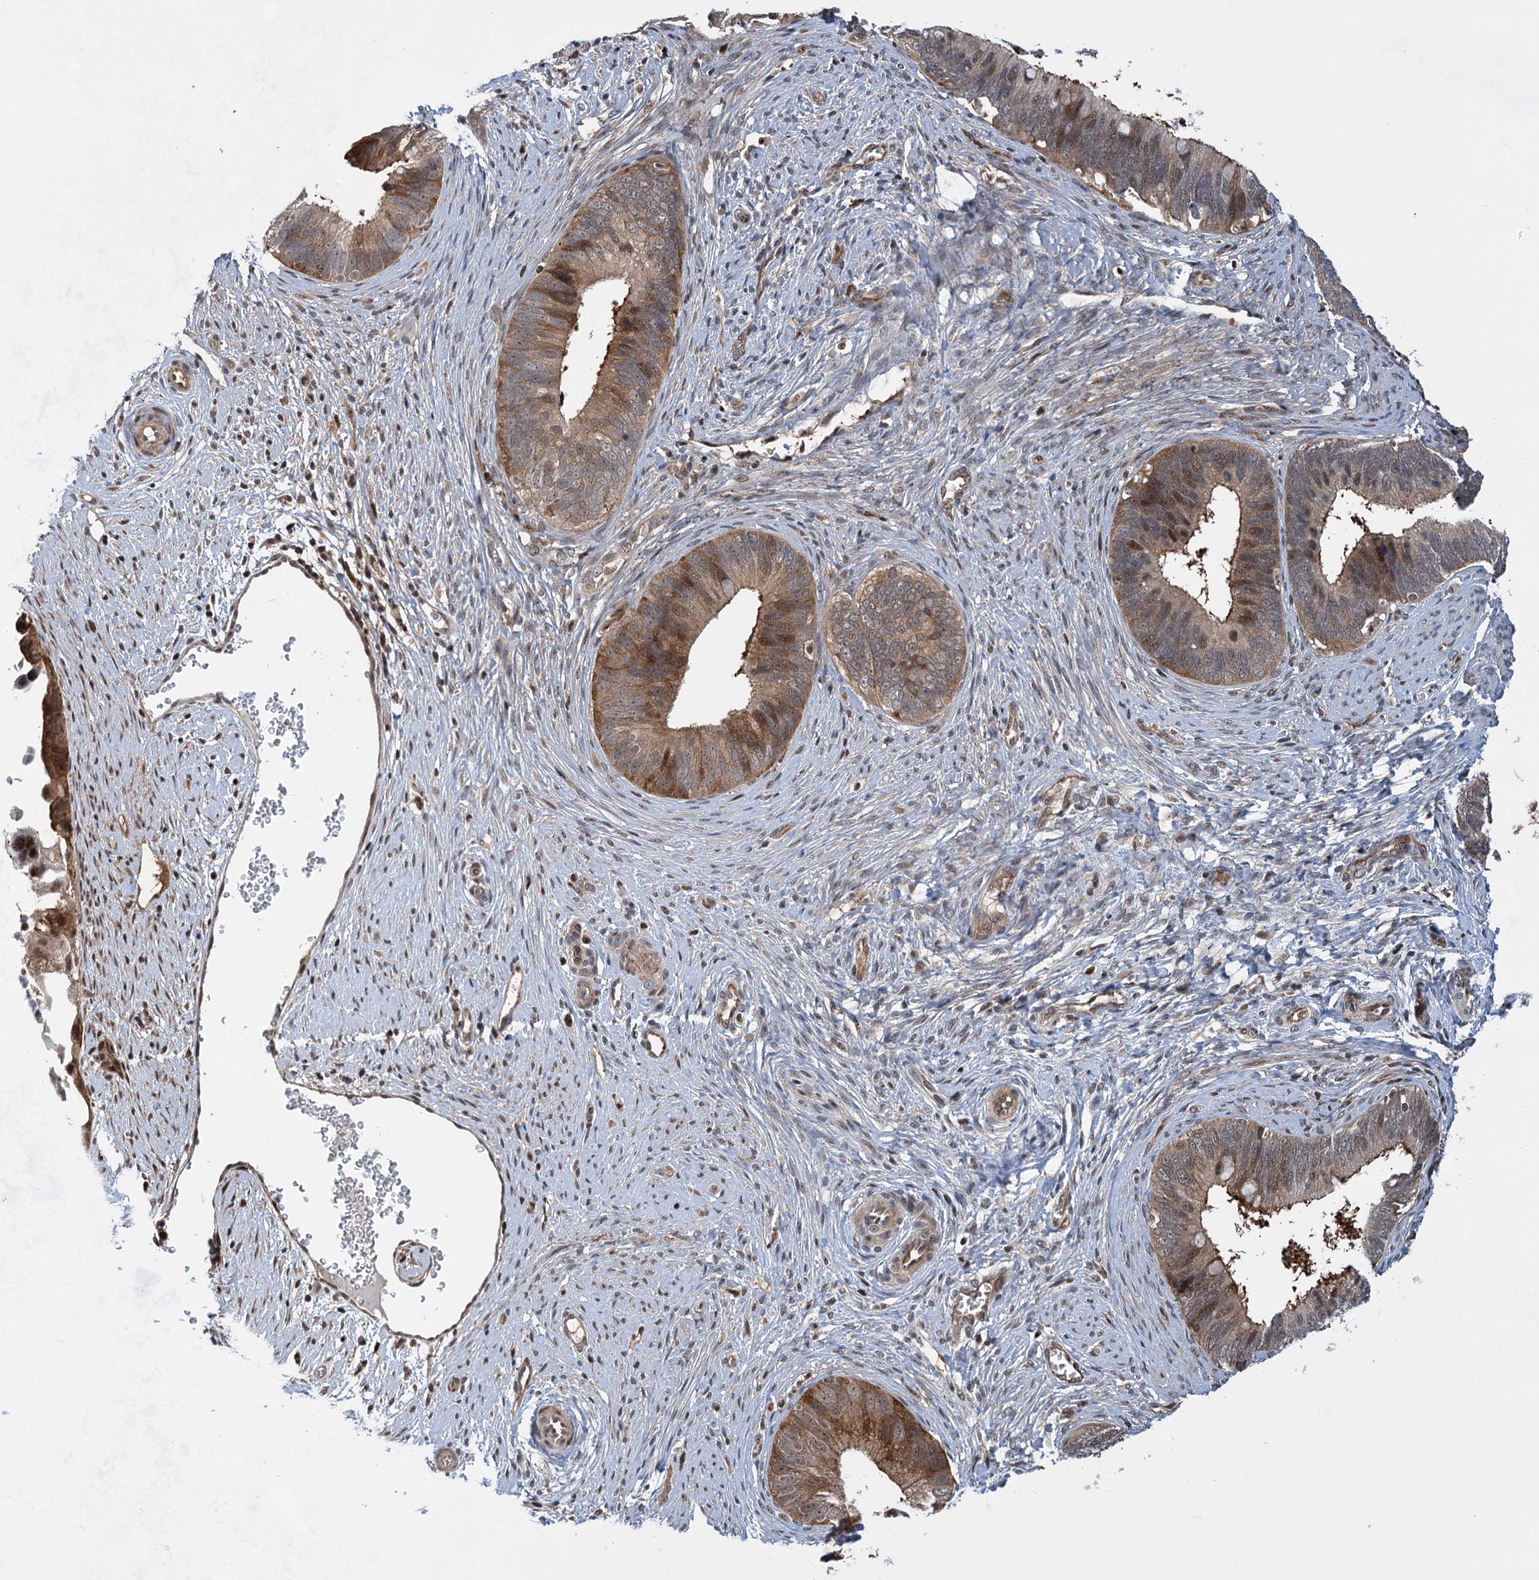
{"staining": {"intensity": "moderate", "quantity": "25%-75%", "location": "cytoplasmic/membranous,nuclear"}, "tissue": "cervical cancer", "cell_type": "Tumor cells", "image_type": "cancer", "snomed": [{"axis": "morphology", "description": "Adenocarcinoma, NOS"}, {"axis": "topography", "description": "Cervix"}], "caption": "A photomicrograph showing moderate cytoplasmic/membranous and nuclear expression in approximately 25%-75% of tumor cells in cervical cancer (adenocarcinoma), as visualized by brown immunohistochemical staining.", "gene": "GPBP1", "patient": {"sex": "female", "age": 42}}